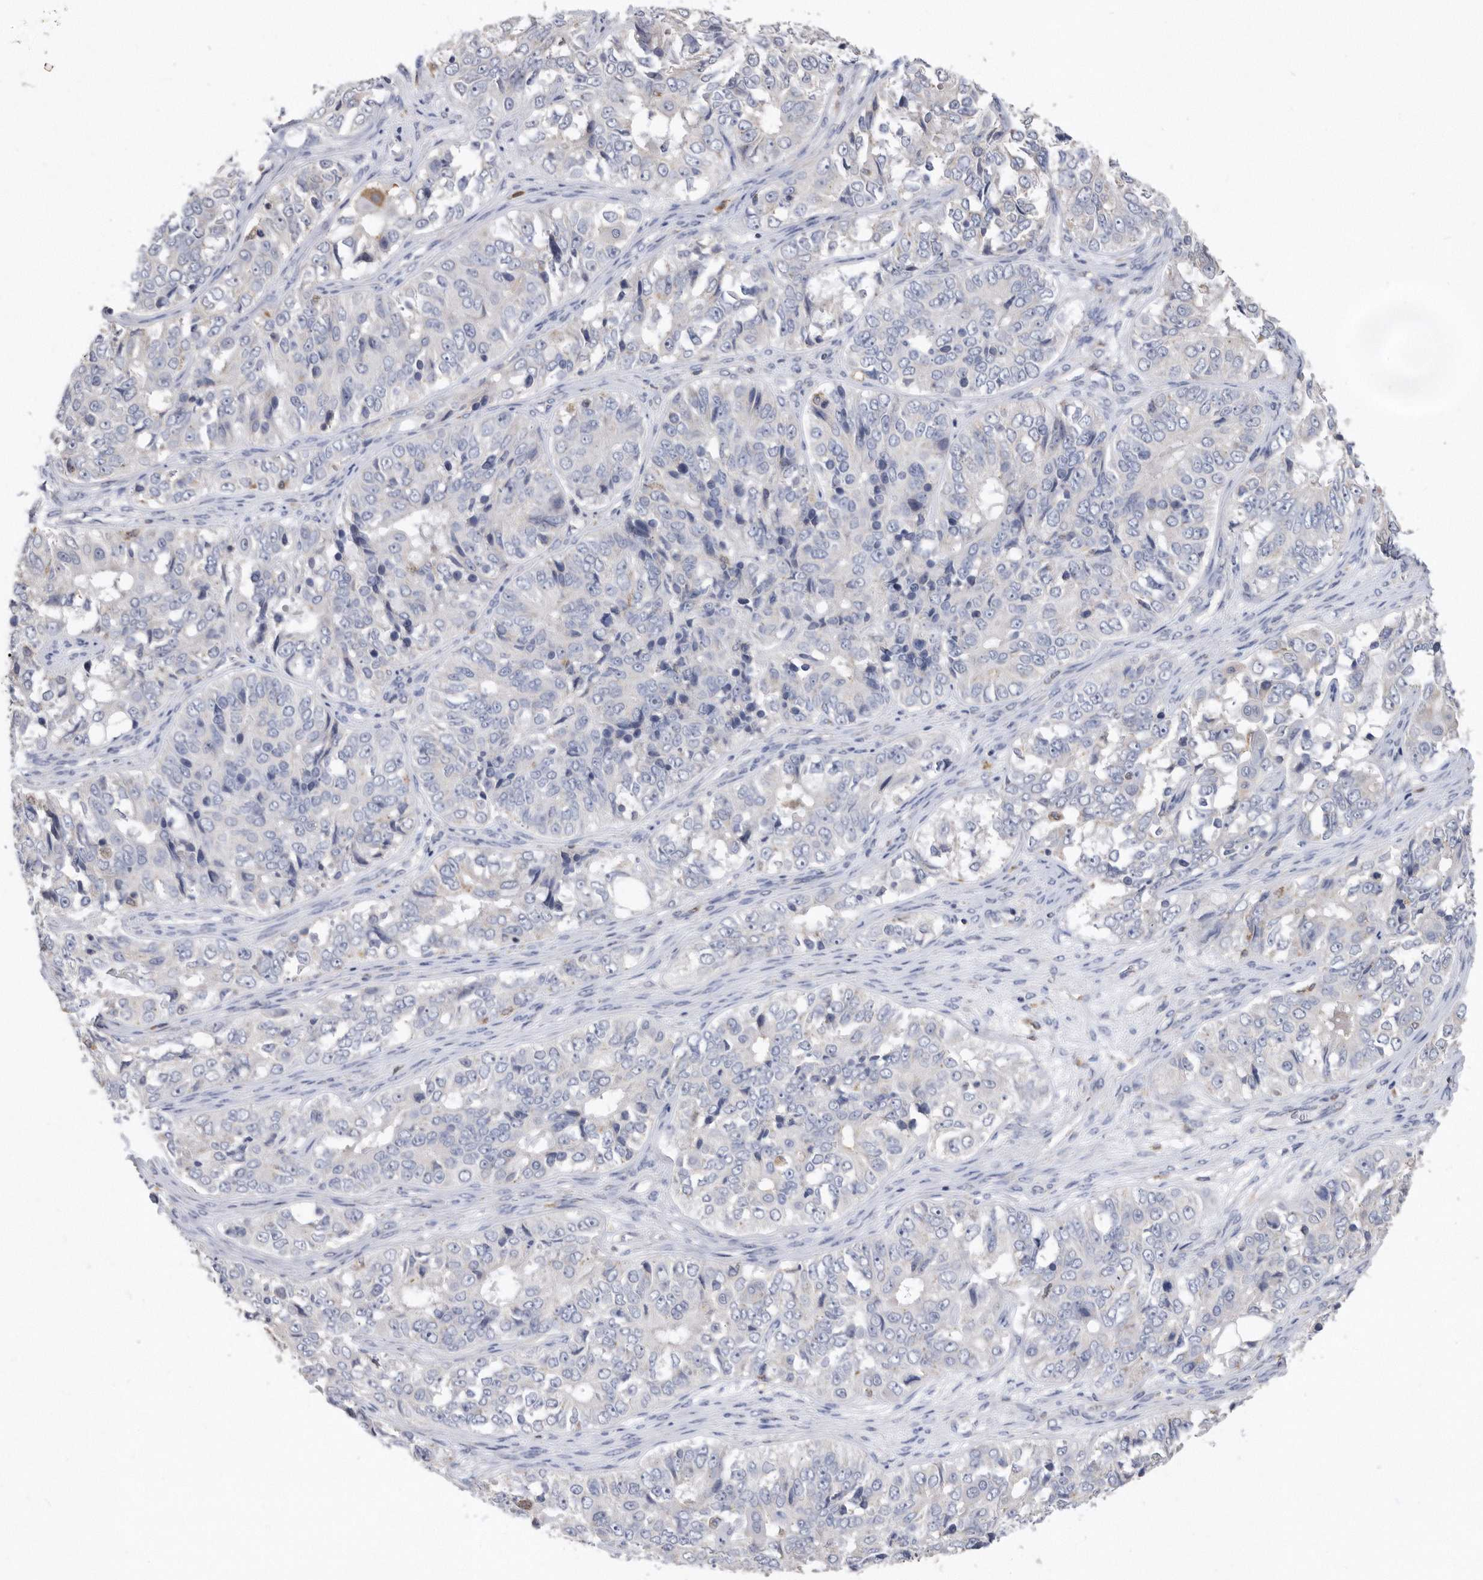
{"staining": {"intensity": "negative", "quantity": "none", "location": "none"}, "tissue": "ovarian cancer", "cell_type": "Tumor cells", "image_type": "cancer", "snomed": [{"axis": "morphology", "description": "Carcinoma, endometroid"}, {"axis": "topography", "description": "Ovary"}], "caption": "The immunohistochemistry image has no significant staining in tumor cells of ovarian endometroid carcinoma tissue.", "gene": "CRISPLD2", "patient": {"sex": "female", "age": 51}}